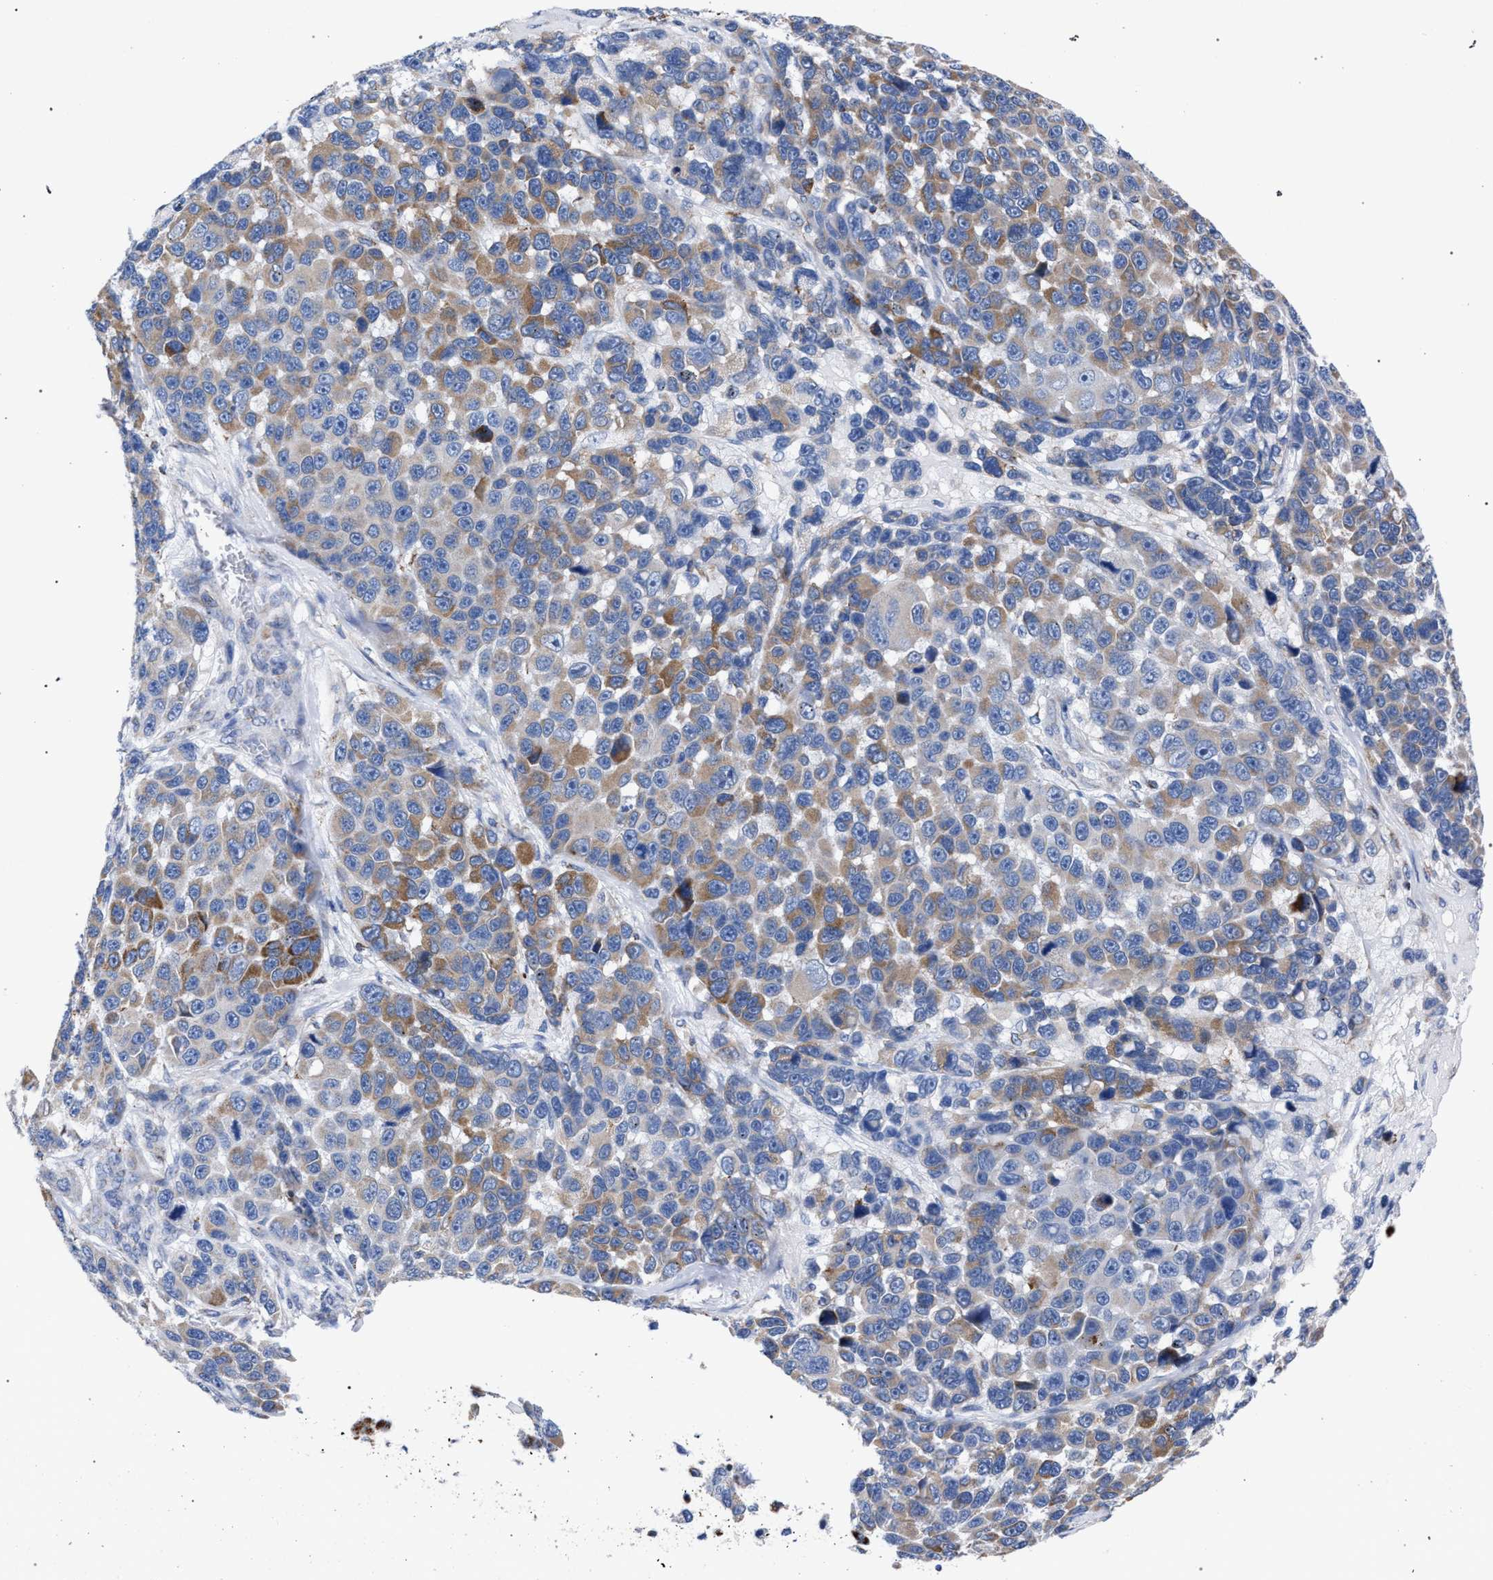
{"staining": {"intensity": "moderate", "quantity": "25%-75%", "location": "cytoplasmic/membranous"}, "tissue": "melanoma", "cell_type": "Tumor cells", "image_type": "cancer", "snomed": [{"axis": "morphology", "description": "Malignant melanoma, NOS"}, {"axis": "topography", "description": "Skin"}], "caption": "Immunohistochemistry histopathology image of neoplastic tissue: human malignant melanoma stained using immunohistochemistry reveals medium levels of moderate protein expression localized specifically in the cytoplasmic/membranous of tumor cells, appearing as a cytoplasmic/membranous brown color.", "gene": "ACADS", "patient": {"sex": "male", "age": 53}}